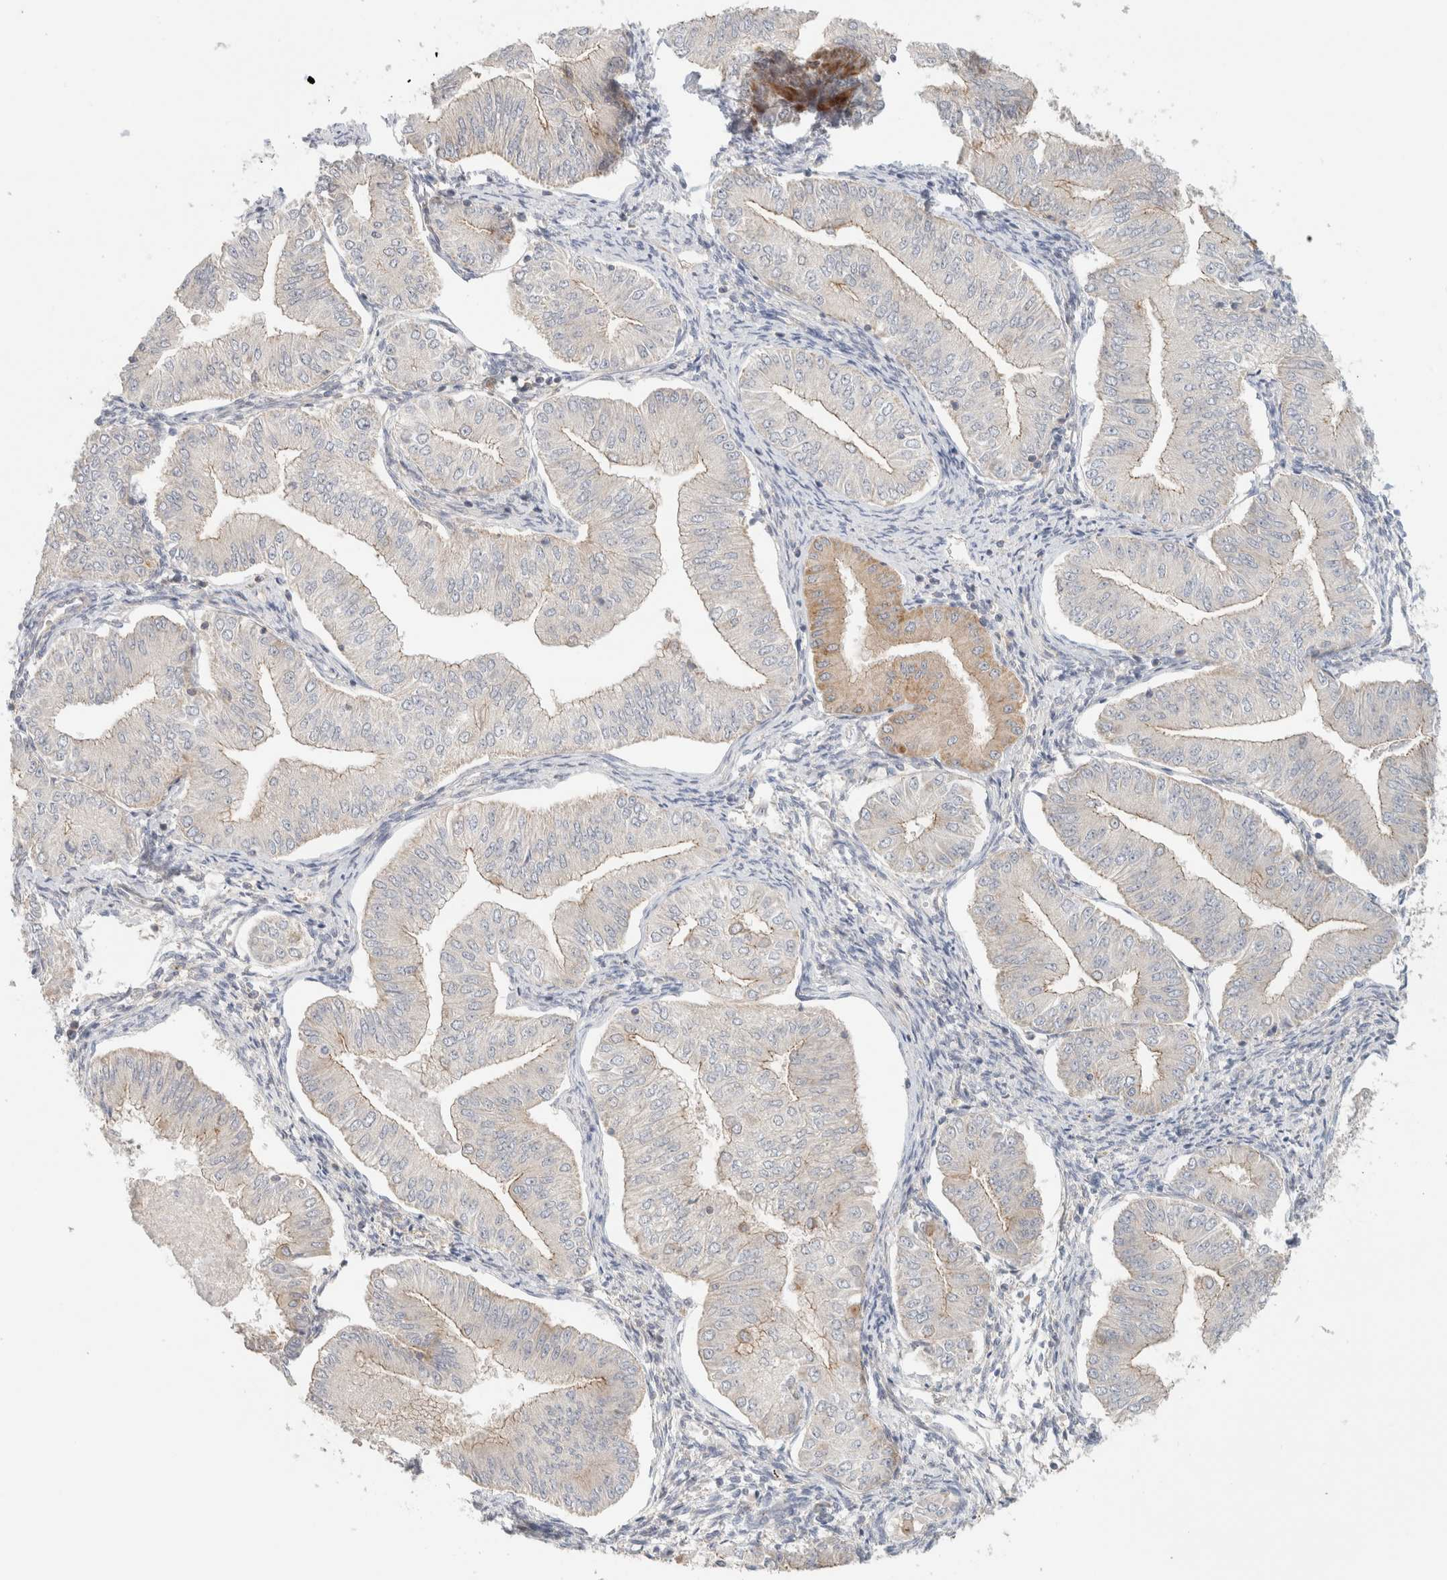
{"staining": {"intensity": "weak", "quantity": "<25%", "location": "cytoplasmic/membranous"}, "tissue": "endometrial cancer", "cell_type": "Tumor cells", "image_type": "cancer", "snomed": [{"axis": "morphology", "description": "Normal tissue, NOS"}, {"axis": "morphology", "description": "Adenocarcinoma, NOS"}, {"axis": "topography", "description": "Endometrium"}], "caption": "The histopathology image displays no significant positivity in tumor cells of endometrial adenocarcinoma.", "gene": "MRM3", "patient": {"sex": "female", "age": 53}}